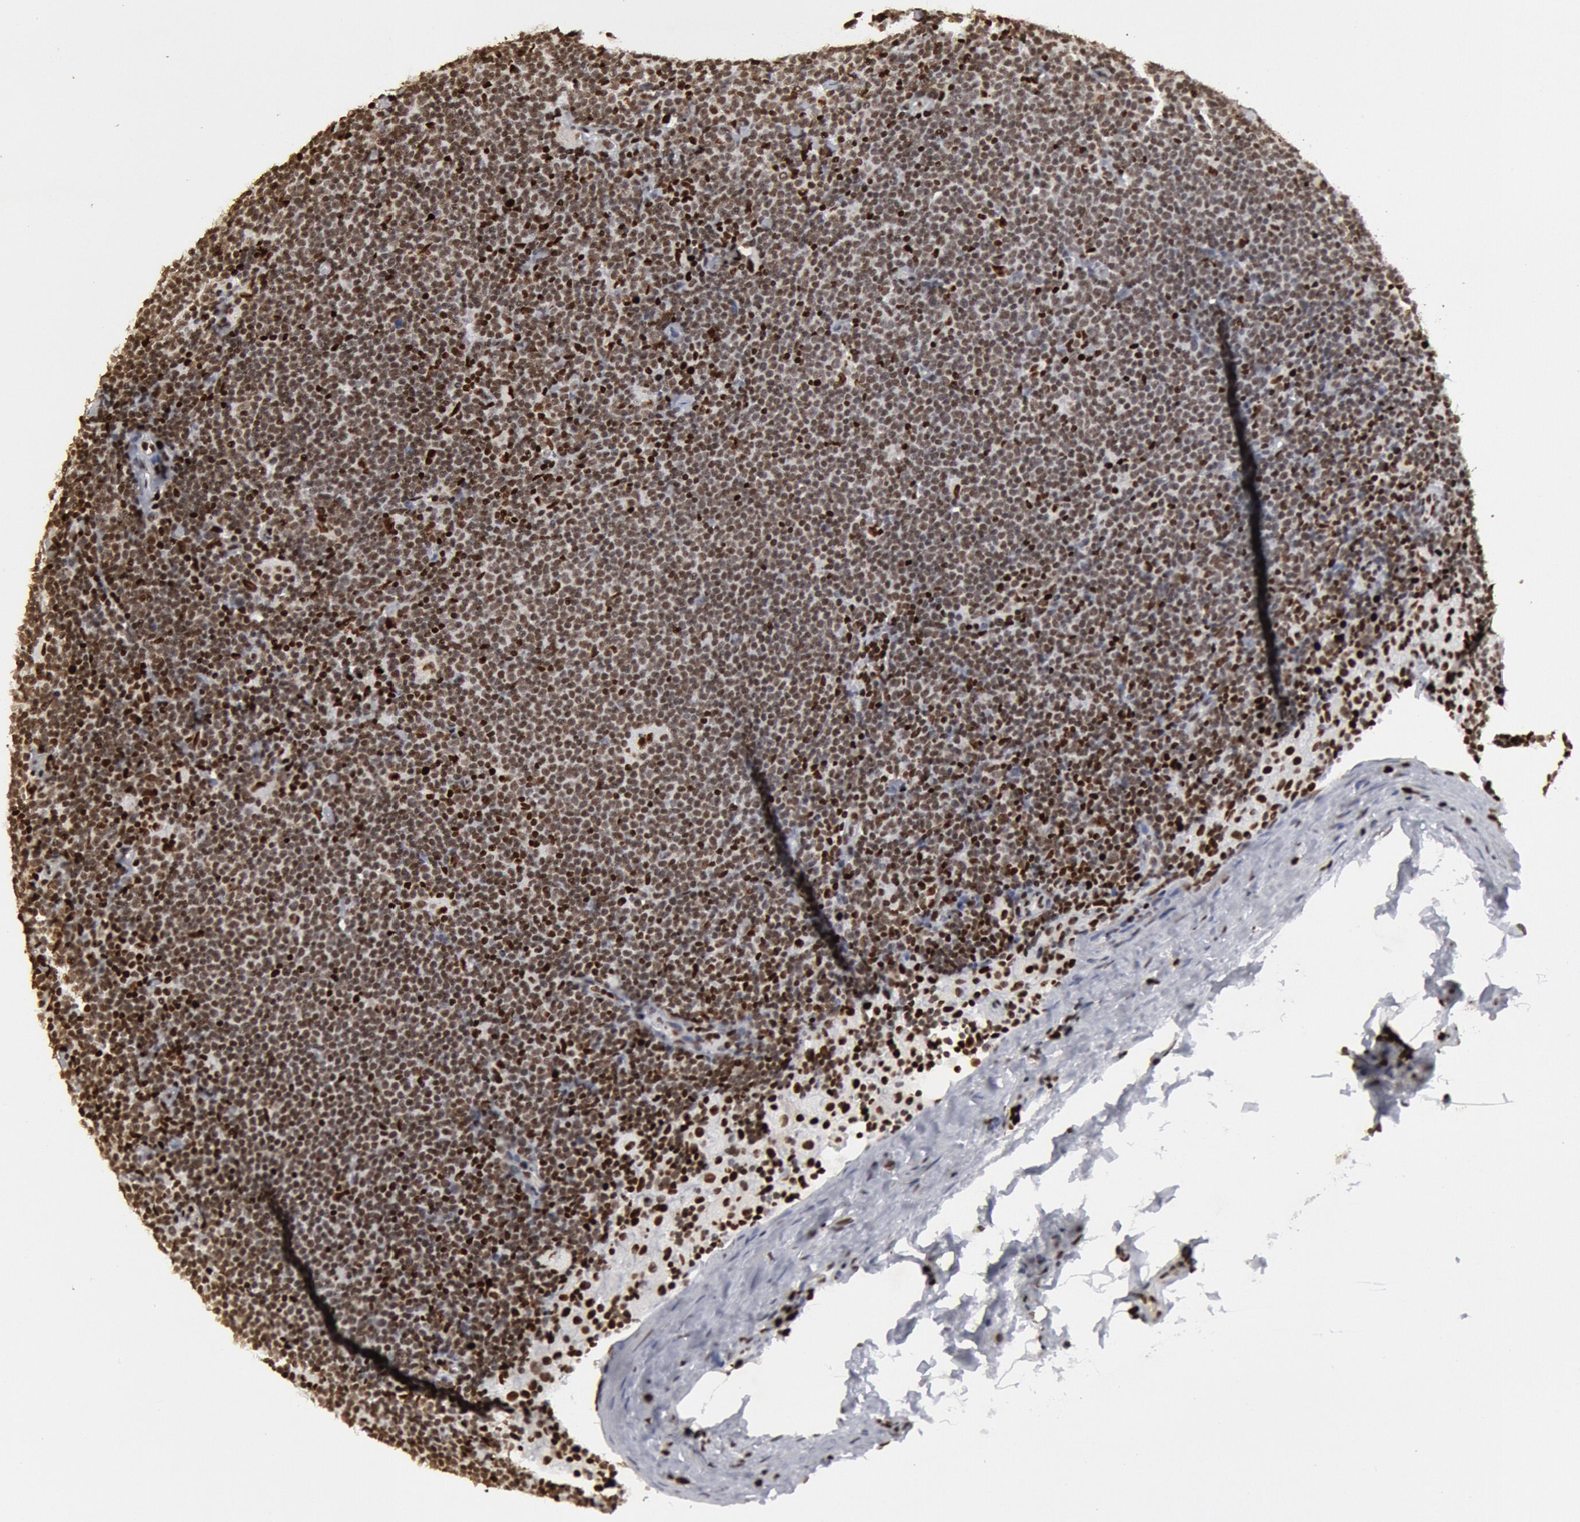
{"staining": {"intensity": "weak", "quantity": "<25%", "location": "nuclear"}, "tissue": "lymphoma", "cell_type": "Tumor cells", "image_type": "cancer", "snomed": [{"axis": "morphology", "description": "Malignant lymphoma, non-Hodgkin's type, Low grade"}, {"axis": "topography", "description": "Lymph node"}], "caption": "Low-grade malignant lymphoma, non-Hodgkin's type stained for a protein using IHC demonstrates no positivity tumor cells.", "gene": "SUB1", "patient": {"sex": "male", "age": 65}}